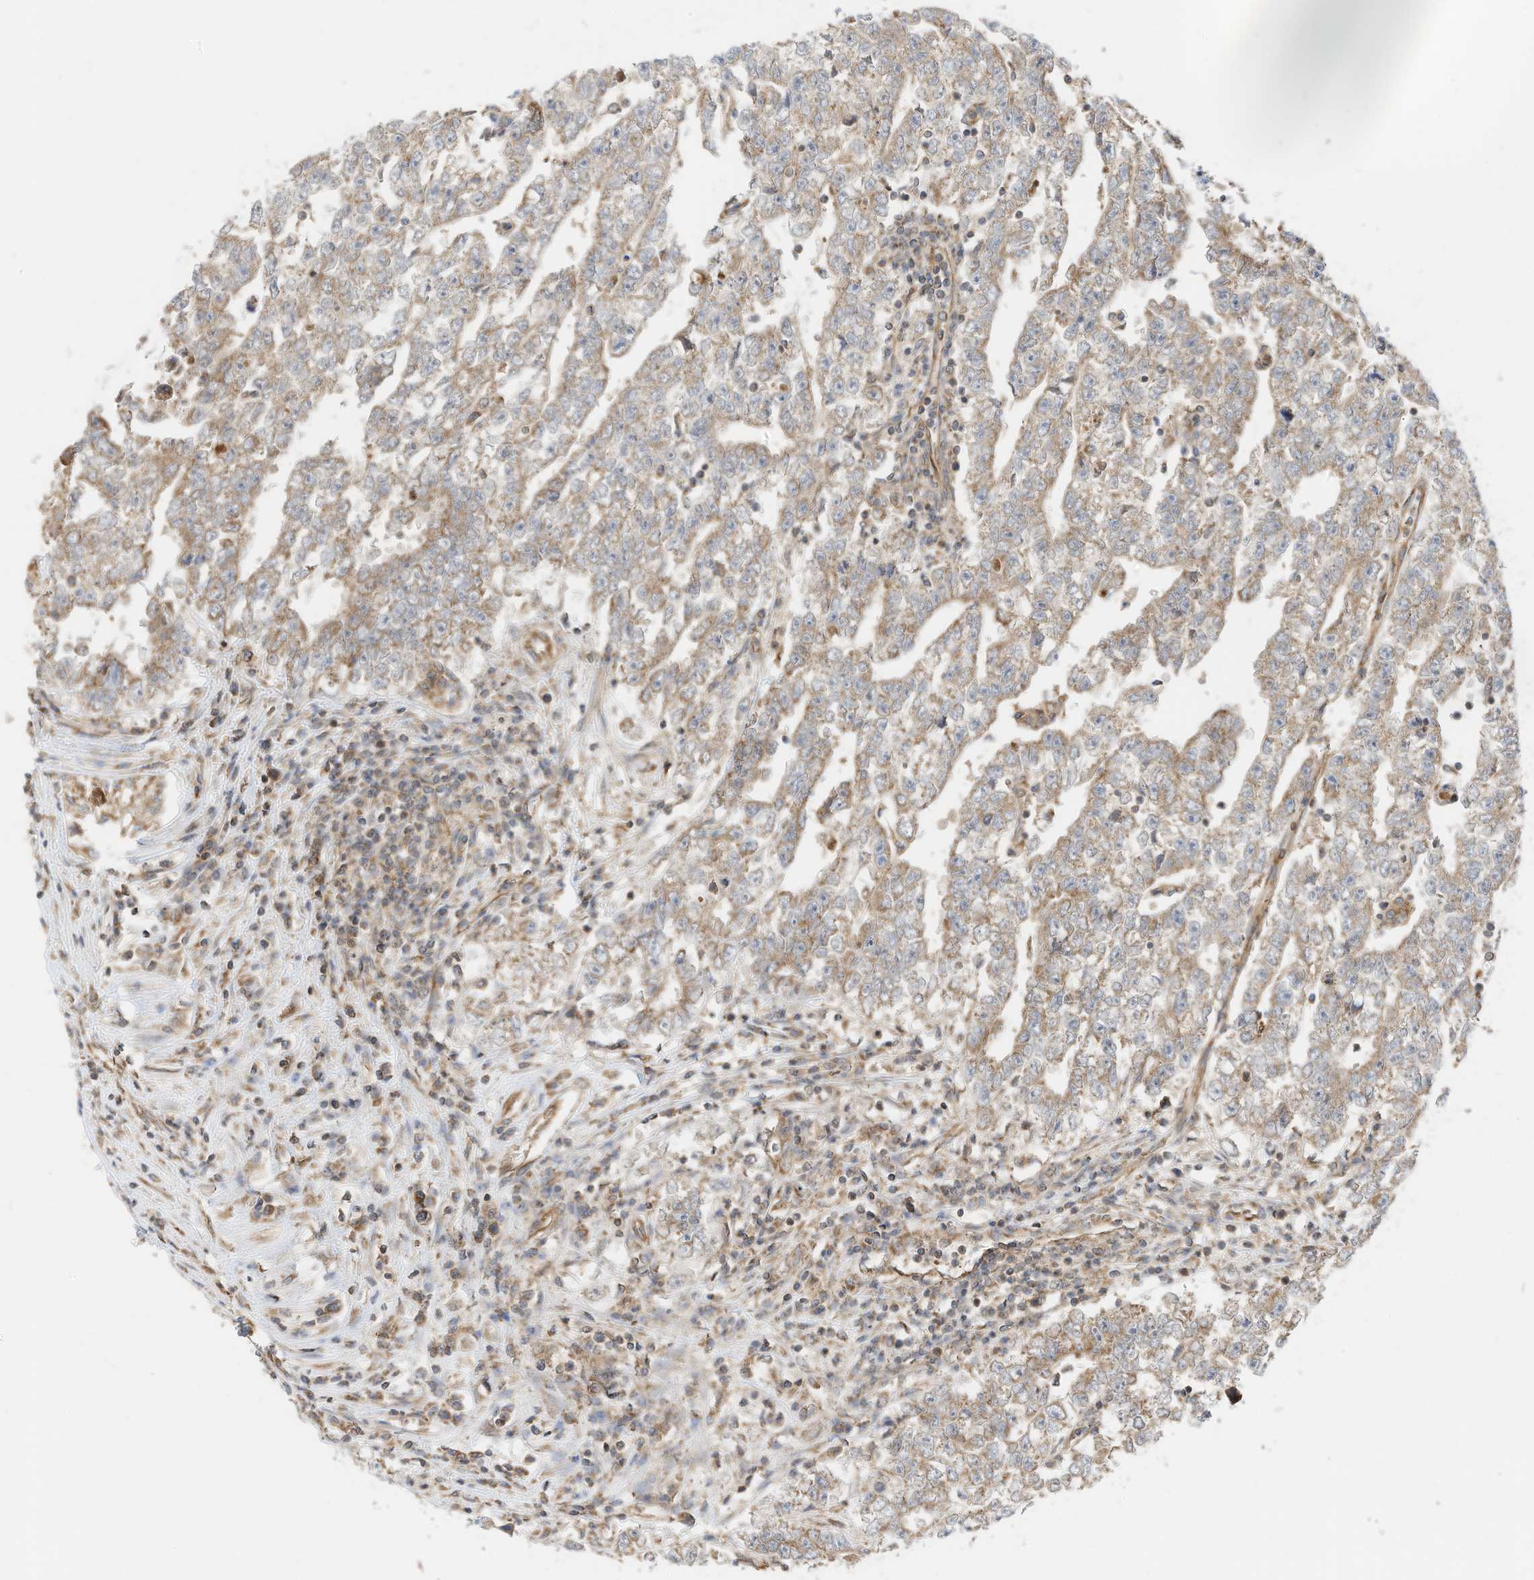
{"staining": {"intensity": "moderate", "quantity": "25%-75%", "location": "cytoplasmic/membranous"}, "tissue": "testis cancer", "cell_type": "Tumor cells", "image_type": "cancer", "snomed": [{"axis": "morphology", "description": "Carcinoma, Embryonal, NOS"}, {"axis": "topography", "description": "Testis"}], "caption": "This histopathology image shows embryonal carcinoma (testis) stained with immunohistochemistry (IHC) to label a protein in brown. The cytoplasmic/membranous of tumor cells show moderate positivity for the protein. Nuclei are counter-stained blue.", "gene": "METTL6", "patient": {"sex": "male", "age": 25}}